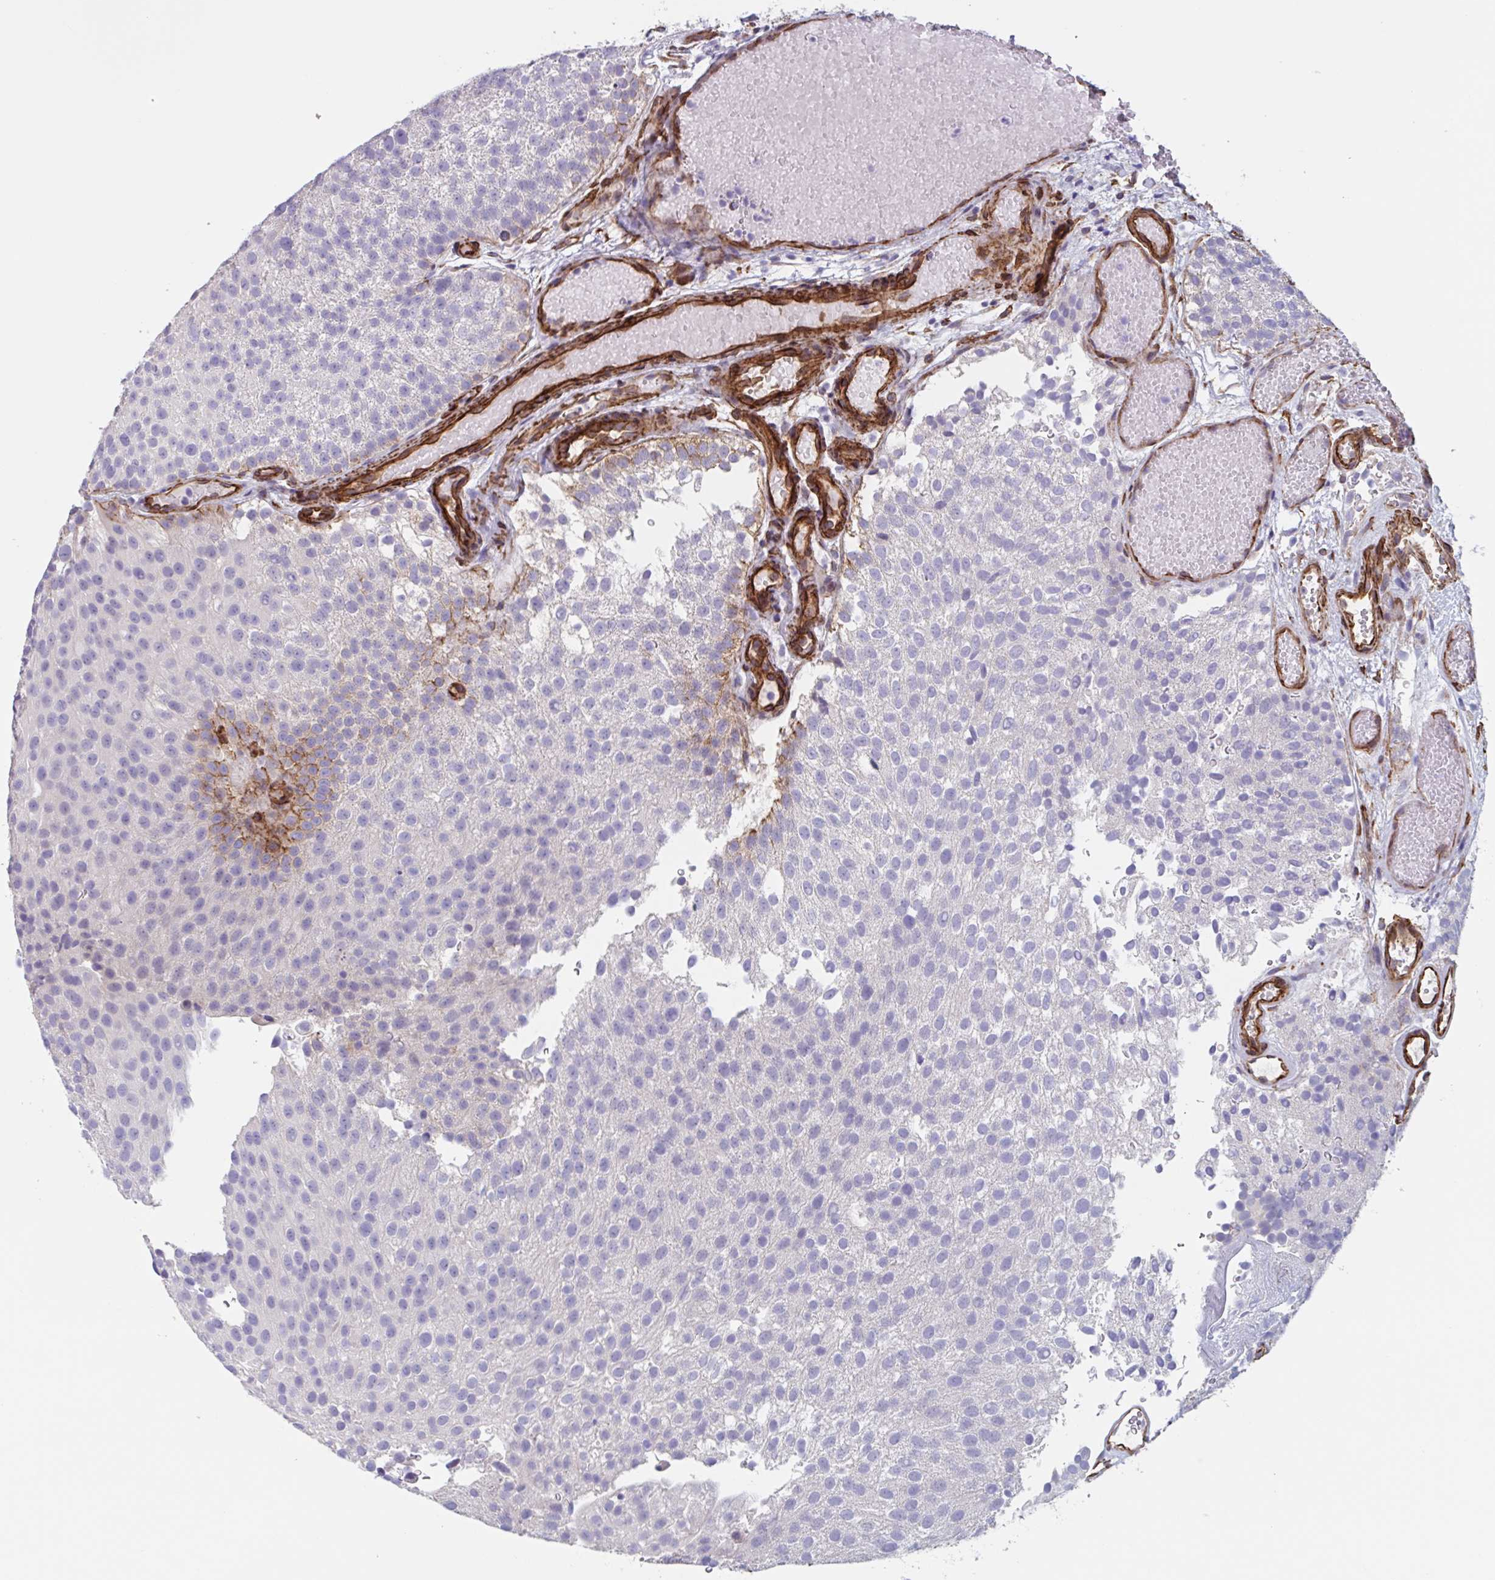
{"staining": {"intensity": "negative", "quantity": "none", "location": "none"}, "tissue": "urothelial cancer", "cell_type": "Tumor cells", "image_type": "cancer", "snomed": [{"axis": "morphology", "description": "Urothelial carcinoma, Low grade"}, {"axis": "topography", "description": "Urinary bladder"}], "caption": "Urothelial cancer stained for a protein using IHC exhibits no staining tumor cells.", "gene": "CITED4", "patient": {"sex": "male", "age": 78}}